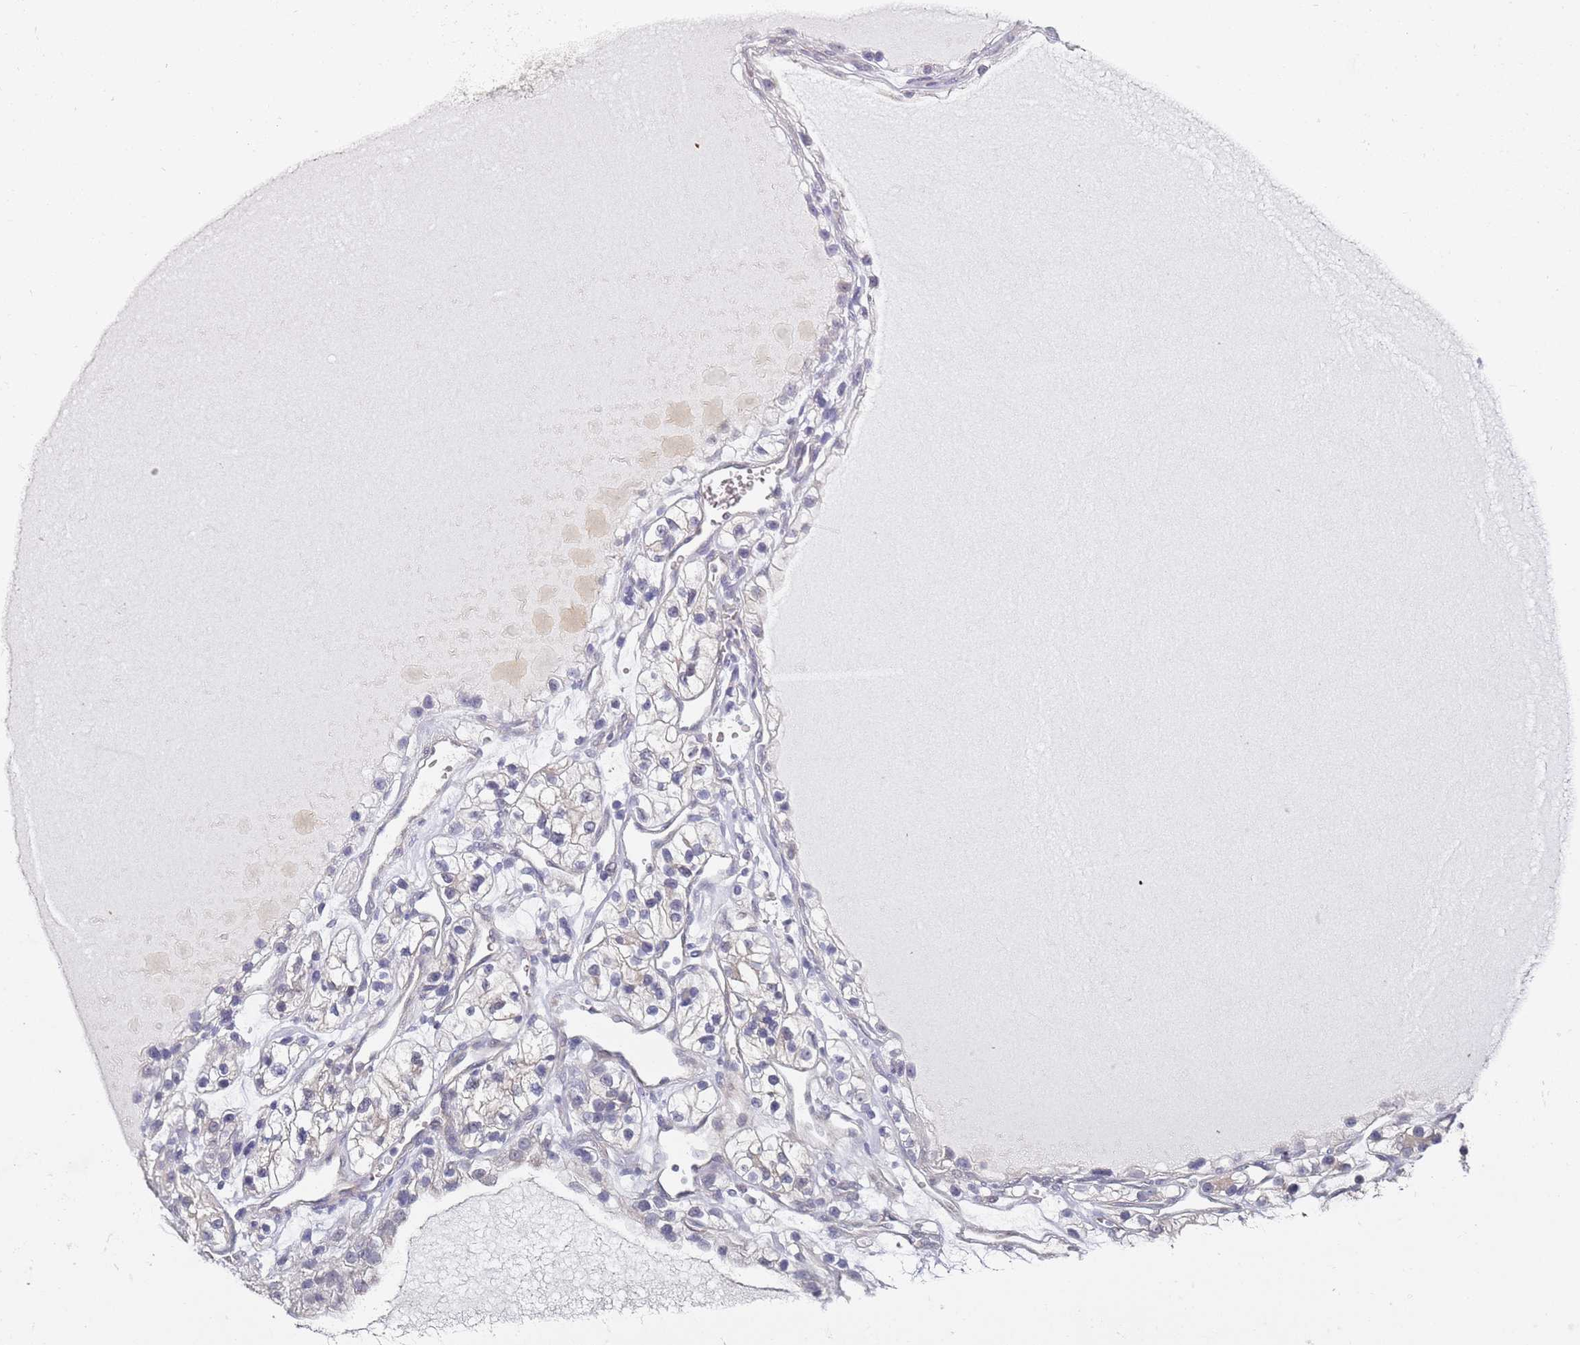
{"staining": {"intensity": "negative", "quantity": "none", "location": "none"}, "tissue": "renal cancer", "cell_type": "Tumor cells", "image_type": "cancer", "snomed": [{"axis": "morphology", "description": "Adenocarcinoma, NOS"}, {"axis": "topography", "description": "Kidney"}], "caption": "The micrograph reveals no significant staining in tumor cells of renal cancer.", "gene": "DNAH11", "patient": {"sex": "female", "age": 57}}